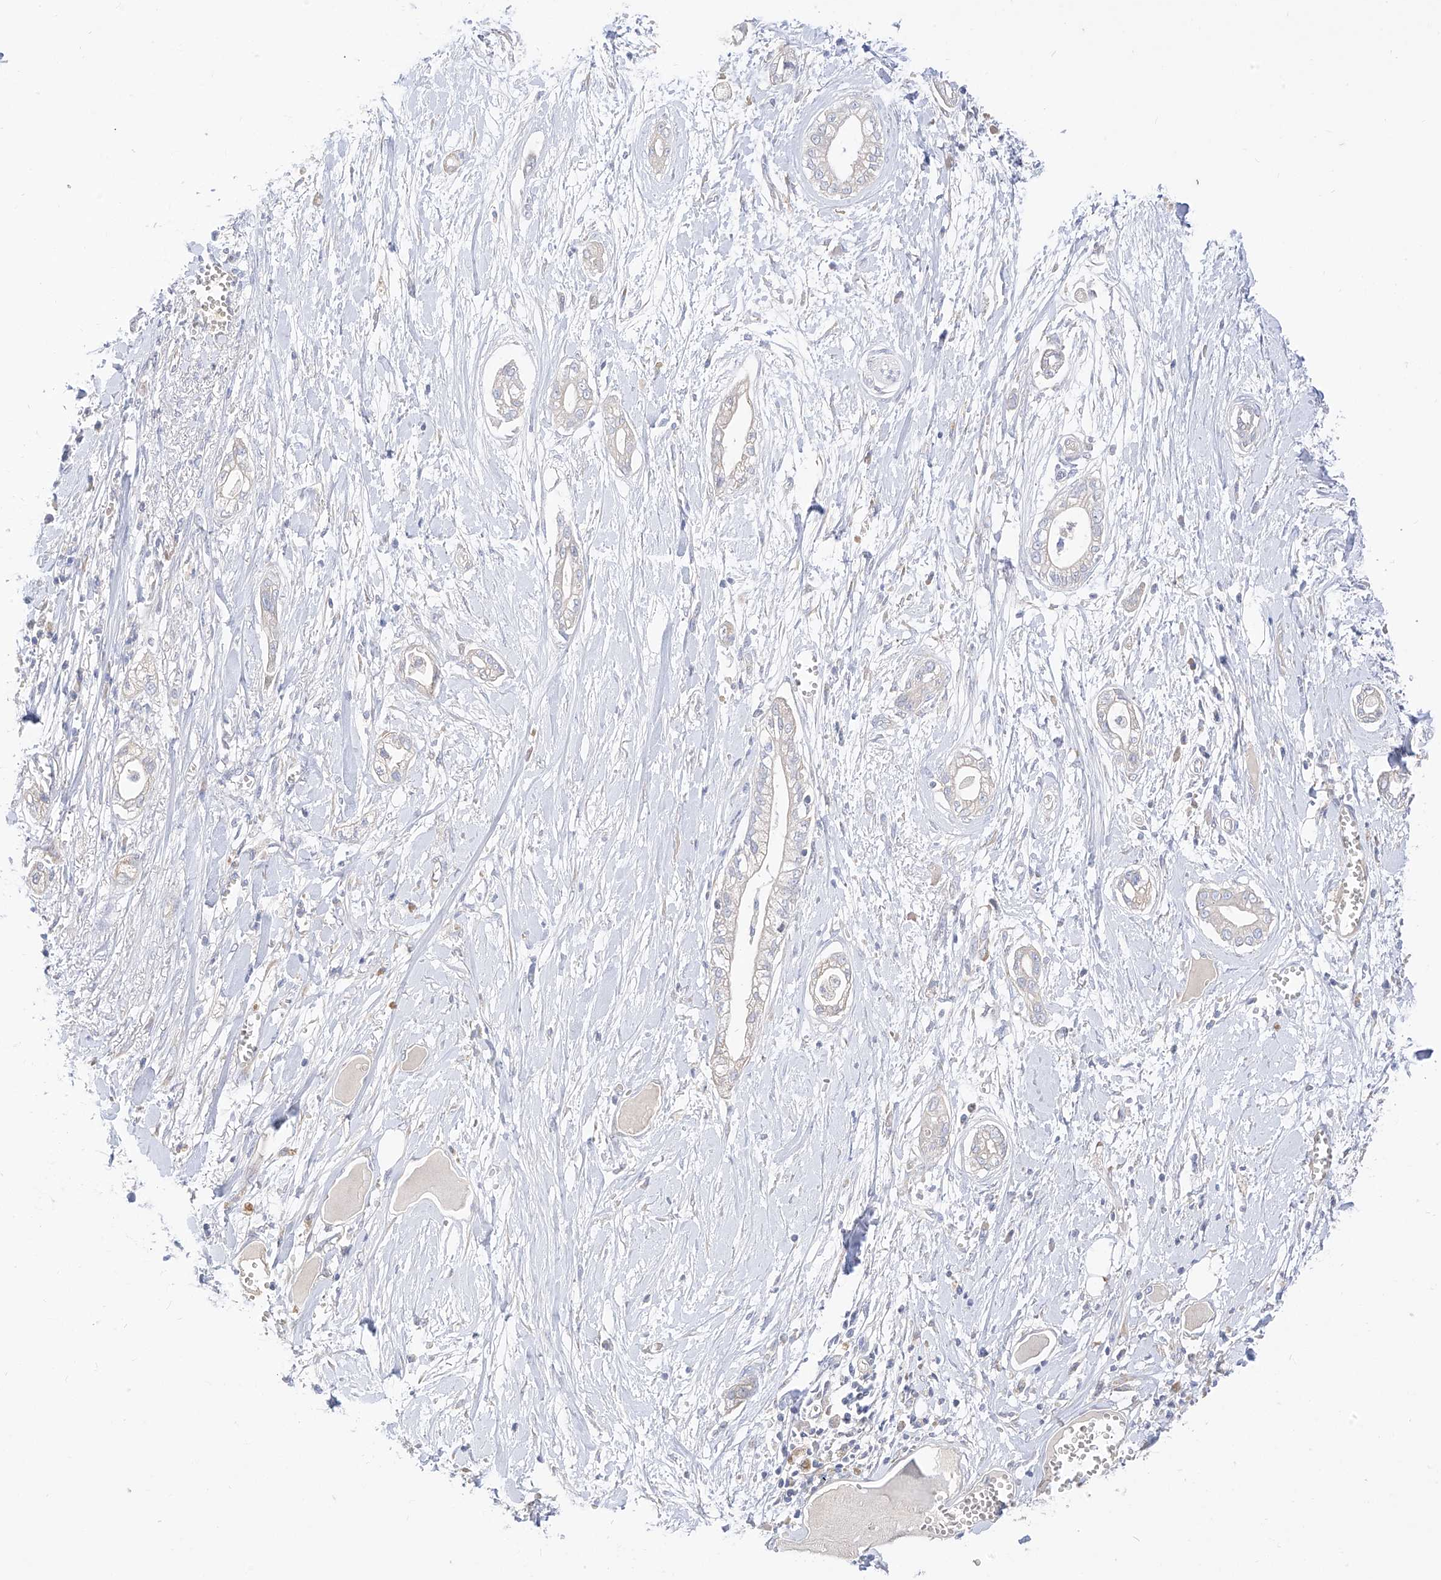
{"staining": {"intensity": "negative", "quantity": "none", "location": "none"}, "tissue": "pancreatic cancer", "cell_type": "Tumor cells", "image_type": "cancer", "snomed": [{"axis": "morphology", "description": "Adenocarcinoma, NOS"}, {"axis": "topography", "description": "Pancreas"}], "caption": "Immunohistochemical staining of pancreatic cancer (adenocarcinoma) reveals no significant positivity in tumor cells.", "gene": "RASA2", "patient": {"sex": "male", "age": 68}}